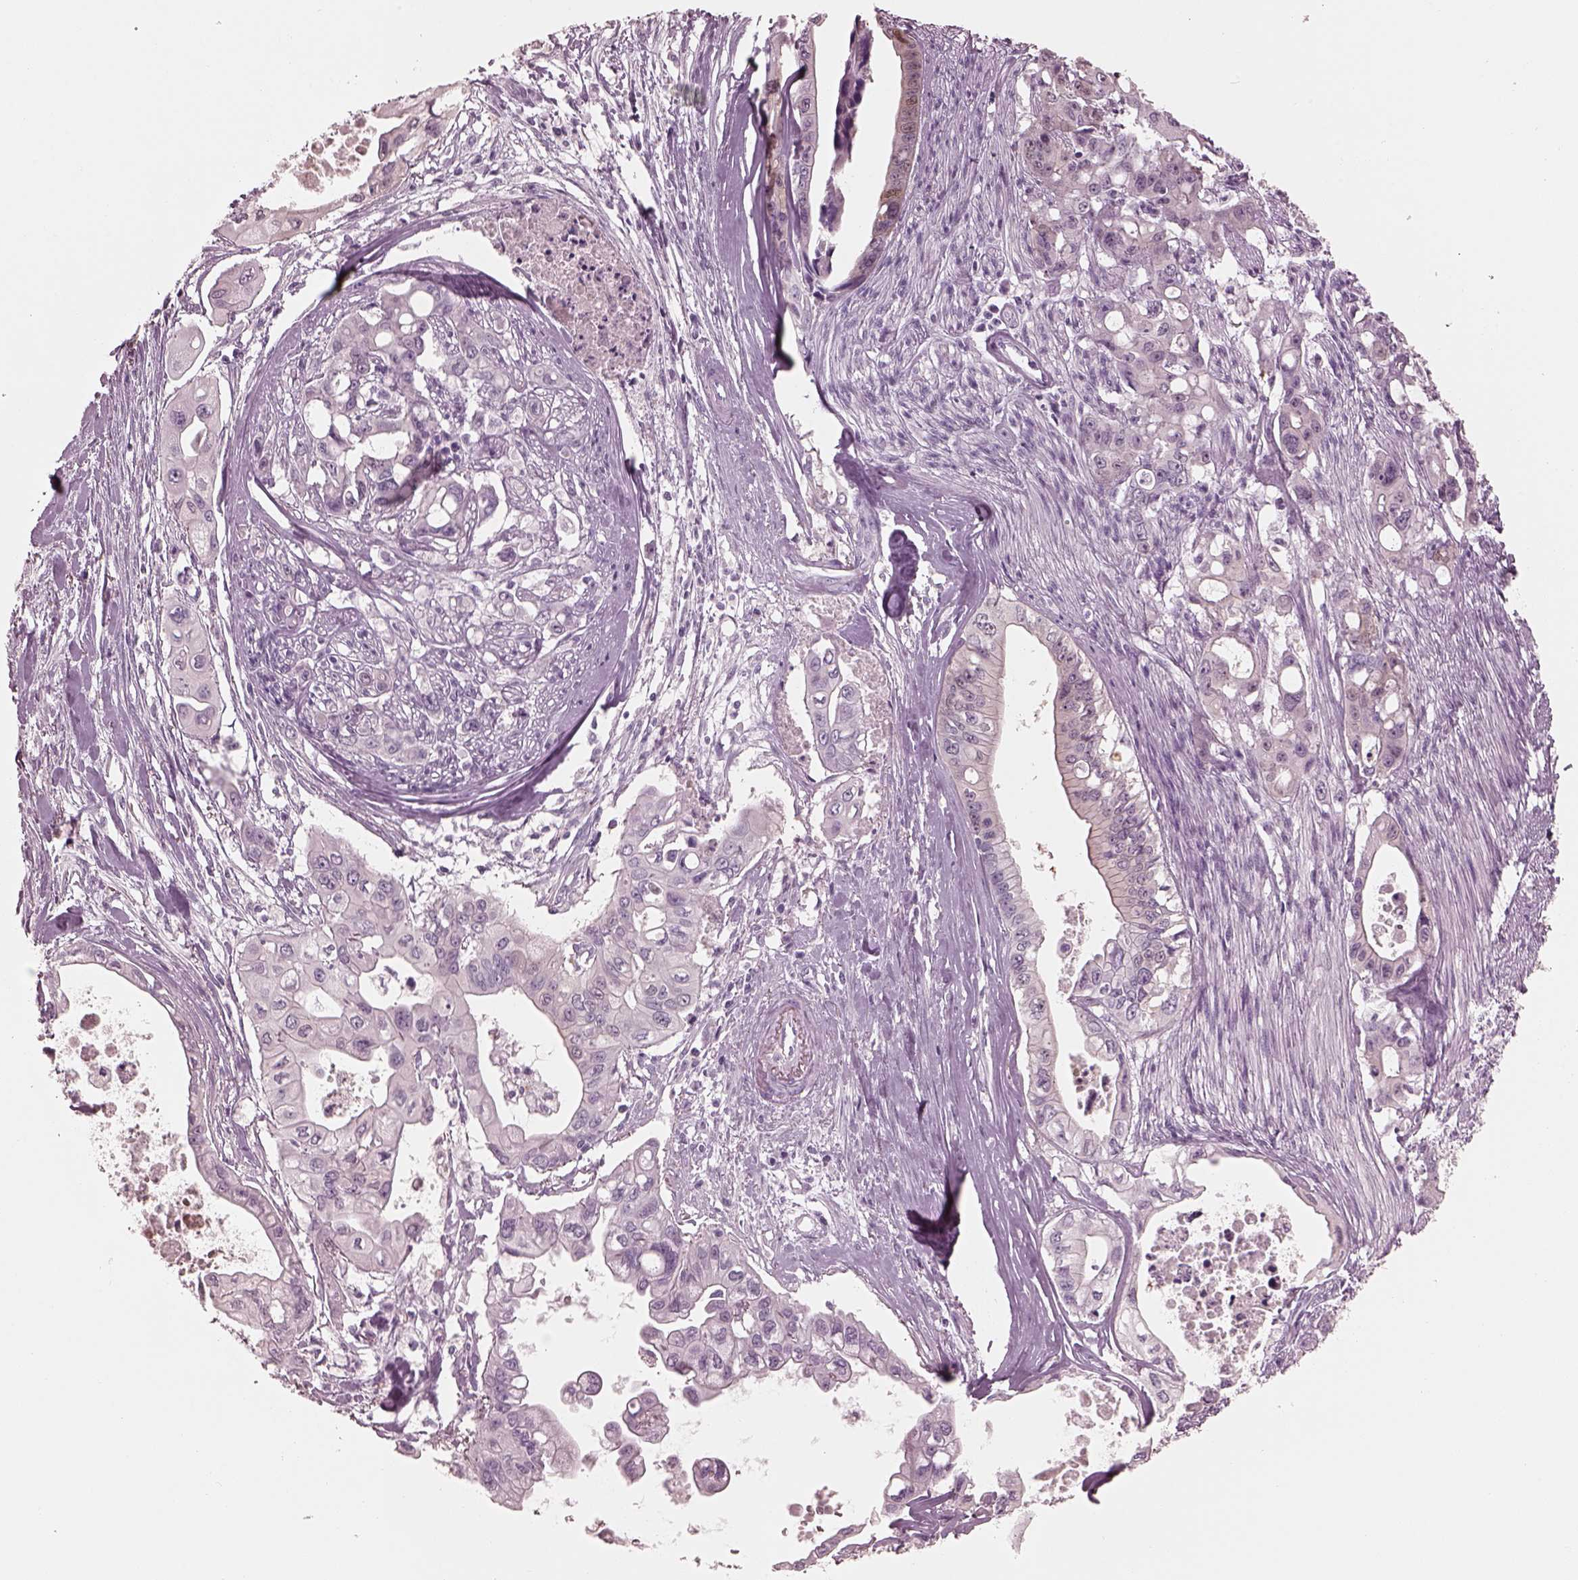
{"staining": {"intensity": "negative", "quantity": "none", "location": "none"}, "tissue": "pancreatic cancer", "cell_type": "Tumor cells", "image_type": "cancer", "snomed": [{"axis": "morphology", "description": "Adenocarcinoma, NOS"}, {"axis": "topography", "description": "Pancreas"}], "caption": "DAB immunohistochemical staining of human pancreatic cancer exhibits no significant staining in tumor cells.", "gene": "C2orf81", "patient": {"sex": "male", "age": 60}}